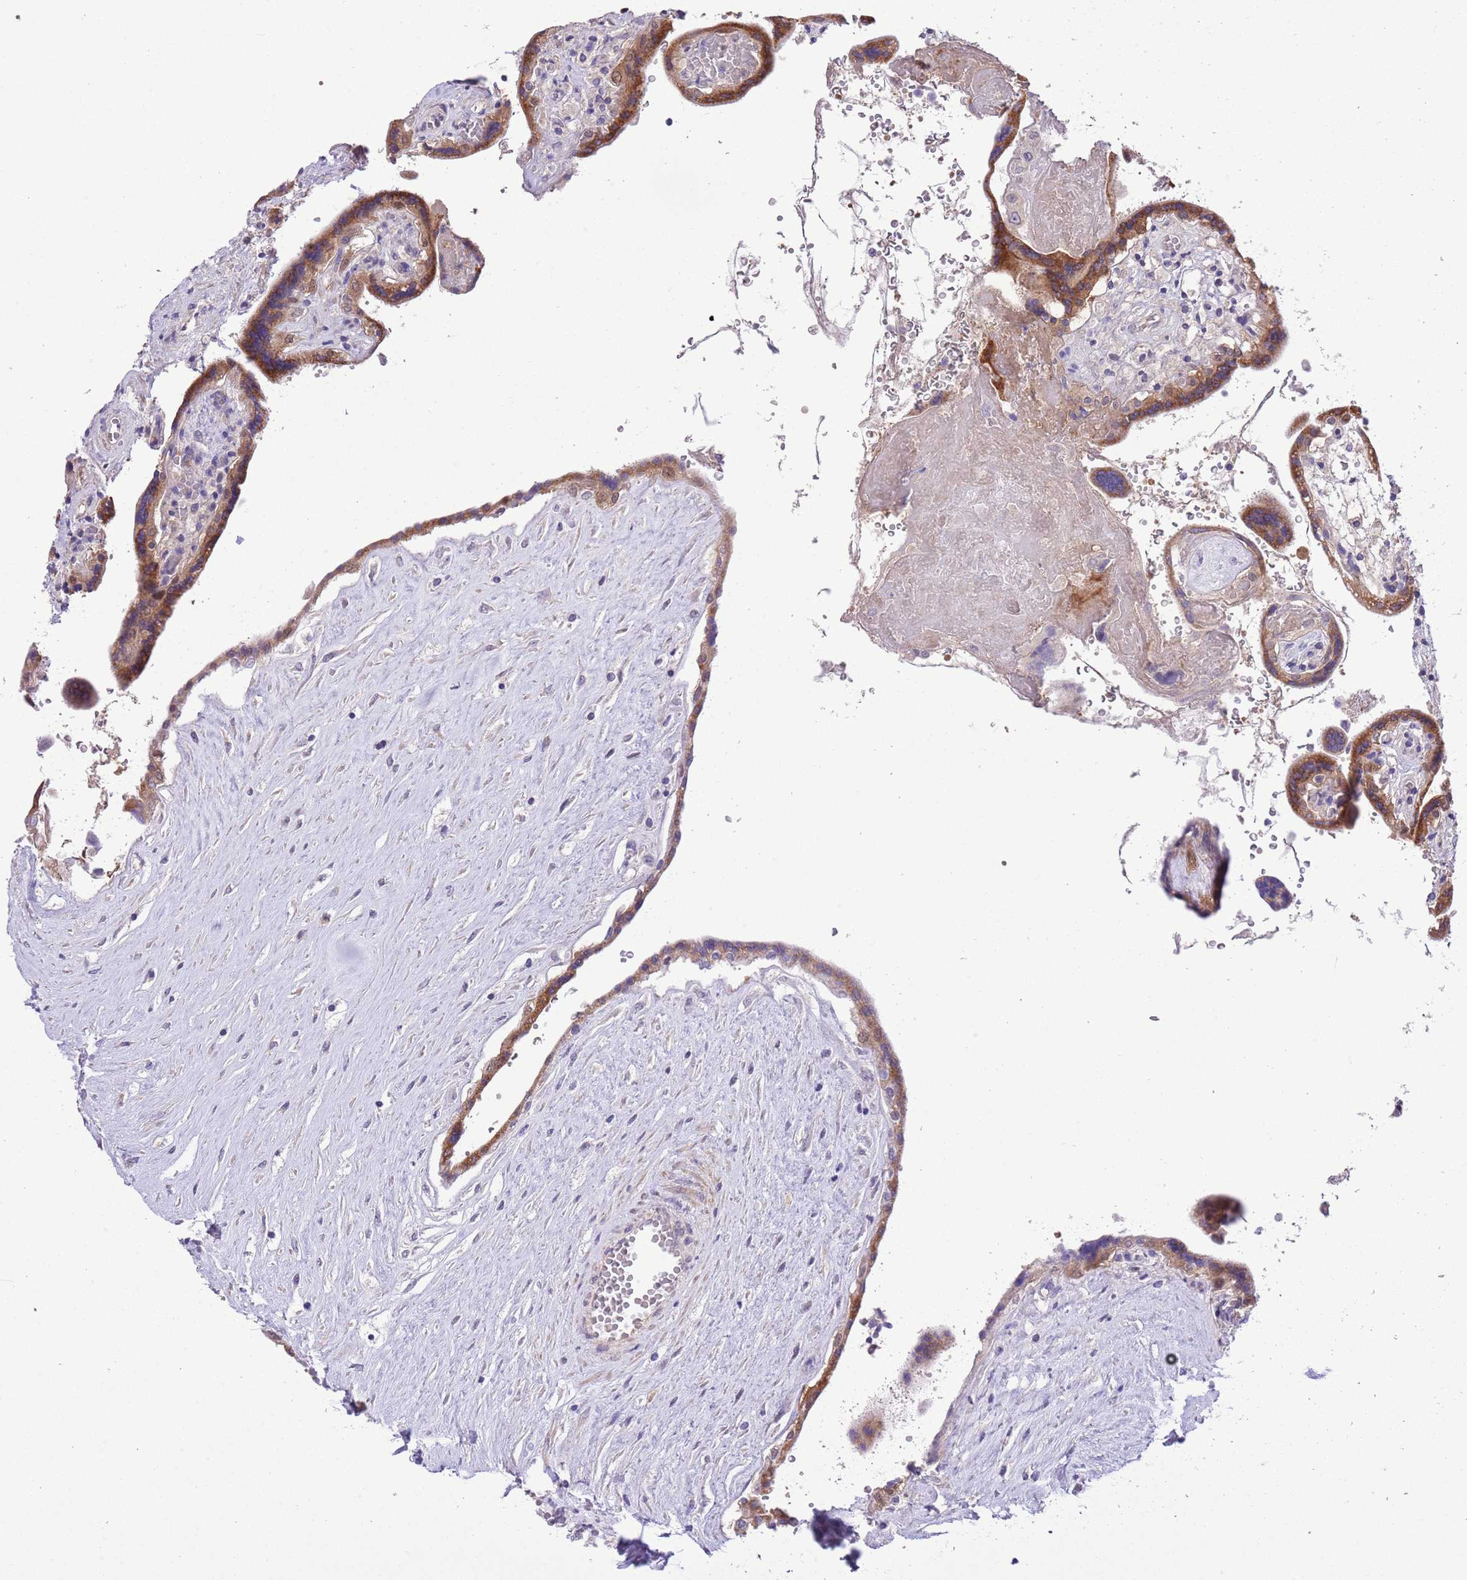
{"staining": {"intensity": "moderate", "quantity": ">75%", "location": "cytoplasmic/membranous"}, "tissue": "placenta", "cell_type": "Trophoblastic cells", "image_type": "normal", "snomed": [{"axis": "morphology", "description": "Normal tissue, NOS"}, {"axis": "topography", "description": "Placenta"}], "caption": "Trophoblastic cells demonstrate medium levels of moderate cytoplasmic/membranous staining in about >75% of cells in unremarkable human placenta. The staining is performed using DAB brown chromogen to label protein expression. The nuclei are counter-stained blue using hematoxylin.", "gene": "PRR32", "patient": {"sex": "female", "age": 37}}